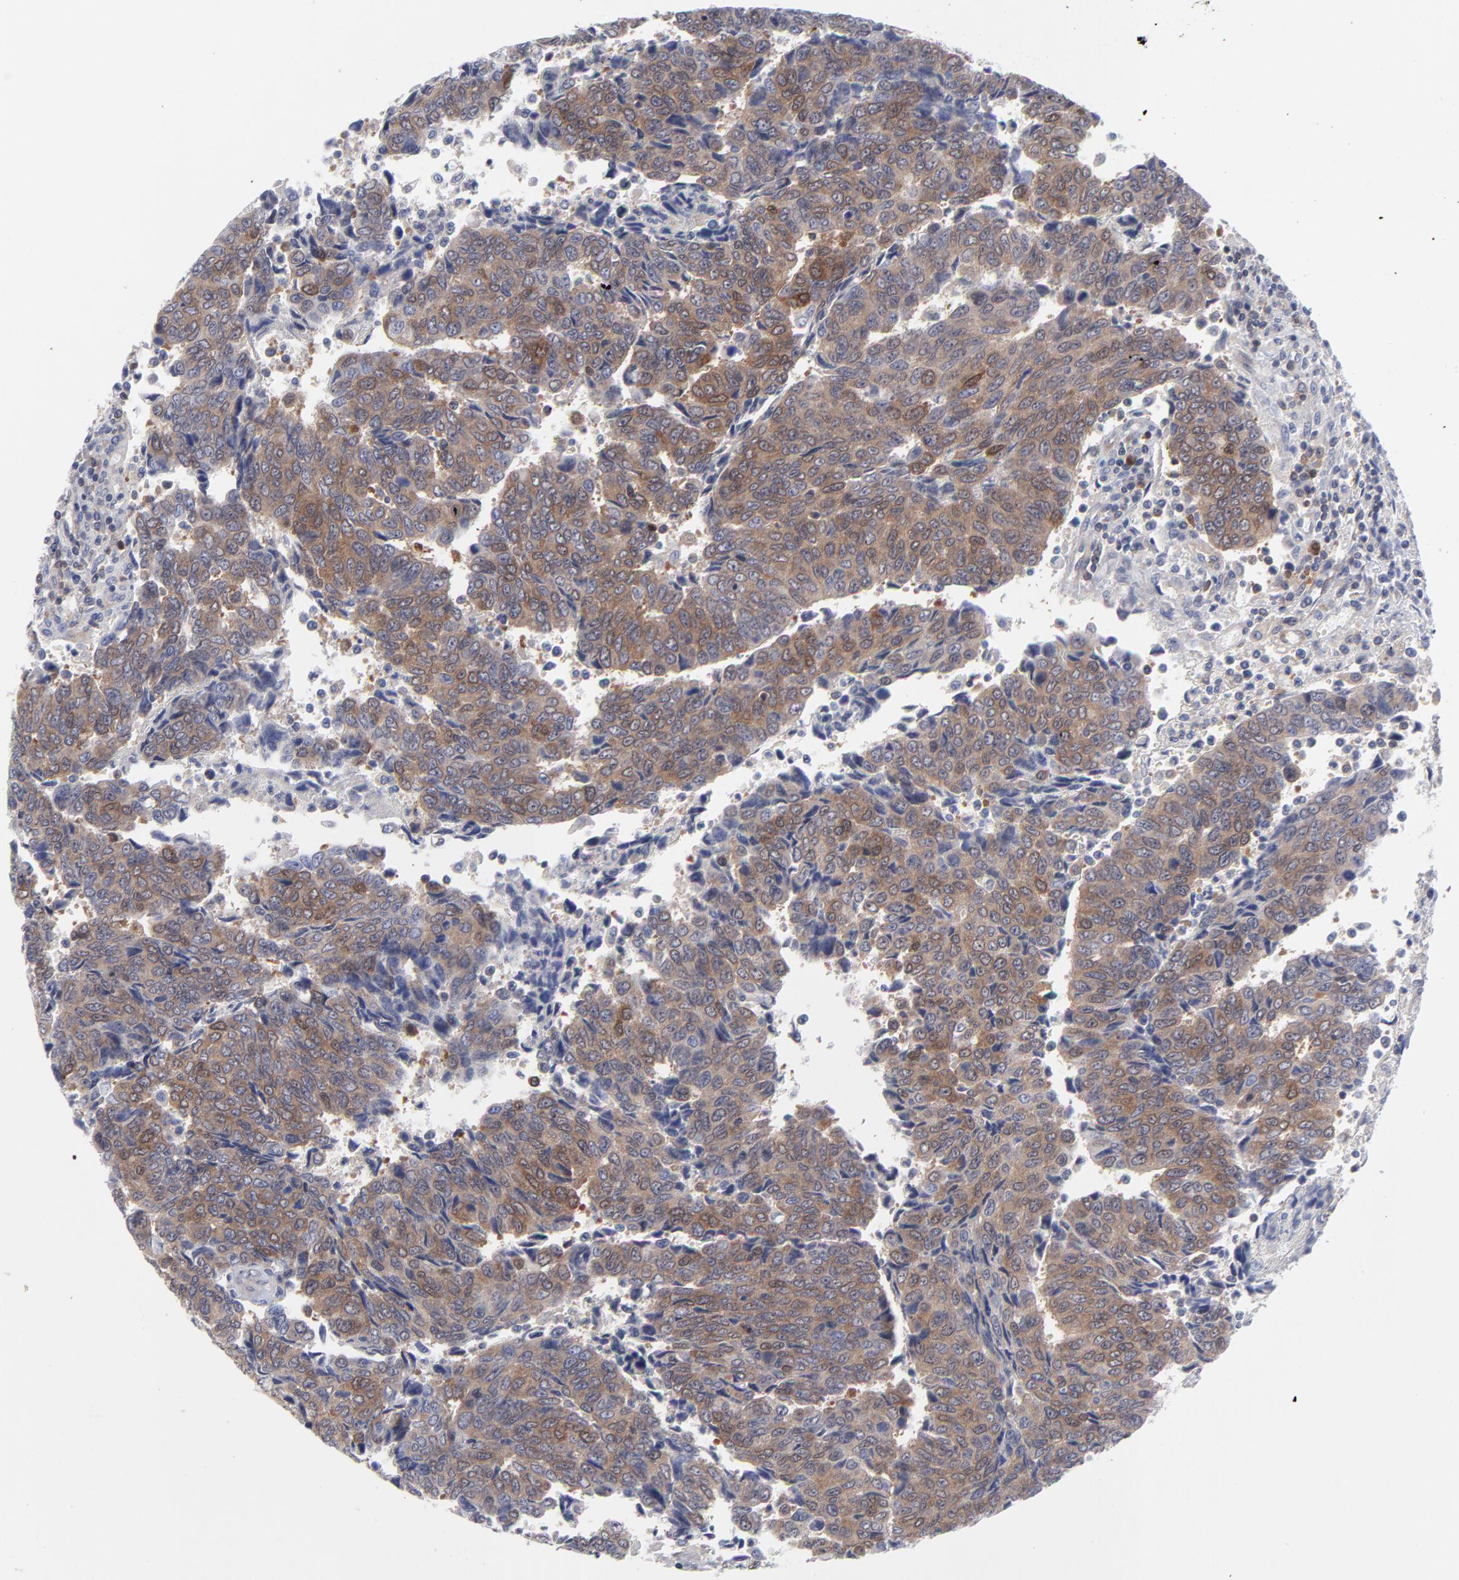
{"staining": {"intensity": "weak", "quantity": ">75%", "location": "cytoplasmic/membranous"}, "tissue": "urothelial cancer", "cell_type": "Tumor cells", "image_type": "cancer", "snomed": [{"axis": "morphology", "description": "Urothelial carcinoma, High grade"}, {"axis": "topography", "description": "Urinary bladder"}], "caption": "IHC image of neoplastic tissue: urothelial carcinoma (high-grade) stained using immunohistochemistry reveals low levels of weak protein expression localized specifically in the cytoplasmic/membranous of tumor cells, appearing as a cytoplasmic/membranous brown color.", "gene": "NFKBIA", "patient": {"sex": "male", "age": 86}}